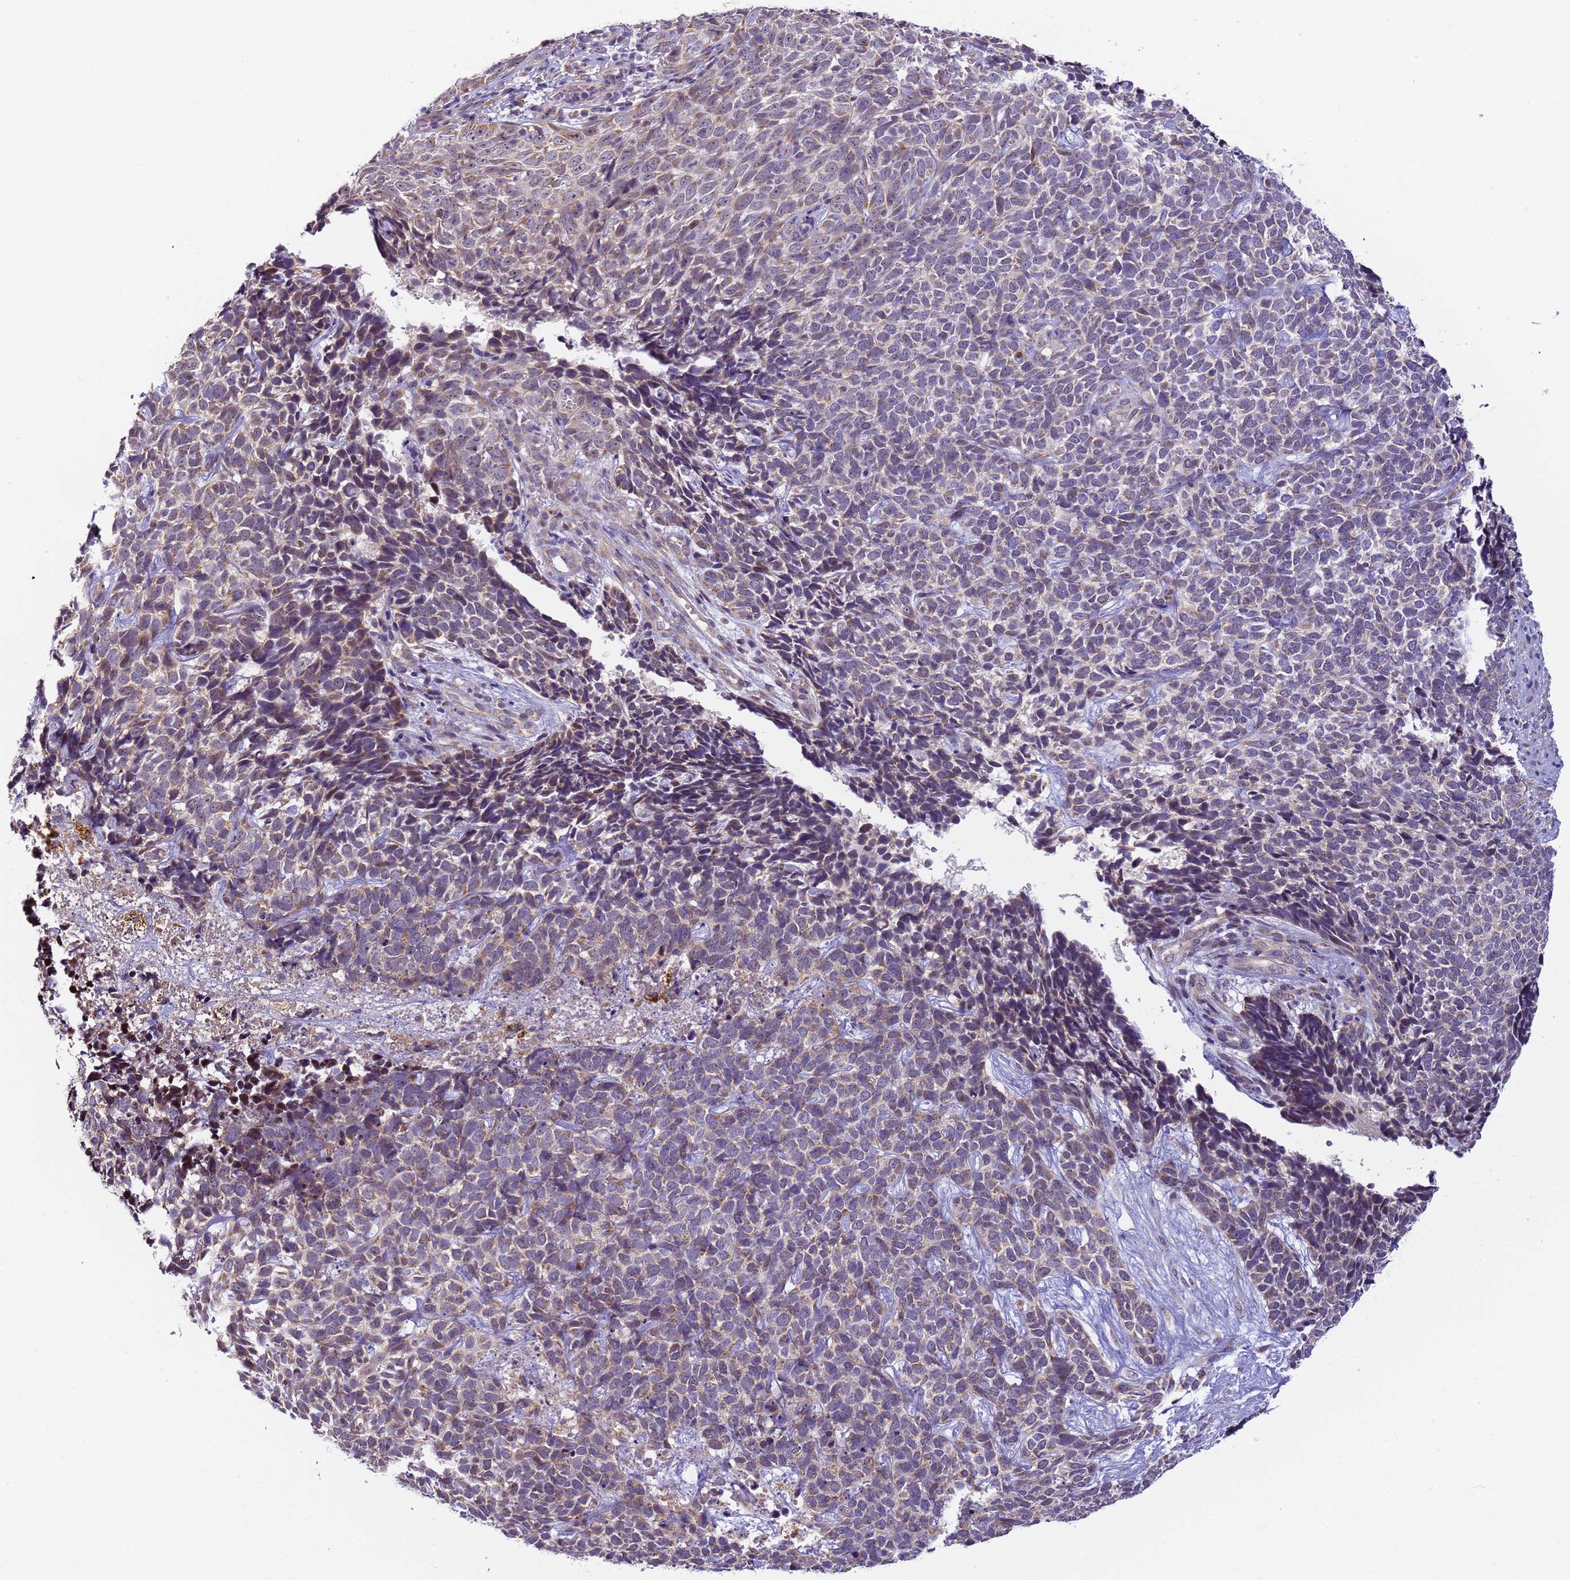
{"staining": {"intensity": "weak", "quantity": "25%-75%", "location": "cytoplasmic/membranous"}, "tissue": "skin cancer", "cell_type": "Tumor cells", "image_type": "cancer", "snomed": [{"axis": "morphology", "description": "Basal cell carcinoma"}, {"axis": "topography", "description": "Skin"}], "caption": "Tumor cells exhibit weak cytoplasmic/membranous expression in approximately 25%-75% of cells in skin cancer. The staining was performed using DAB (3,3'-diaminobenzidine) to visualize the protein expression in brown, while the nuclei were stained in blue with hematoxylin (Magnification: 20x).", "gene": "RAPGEF3", "patient": {"sex": "female", "age": 84}}